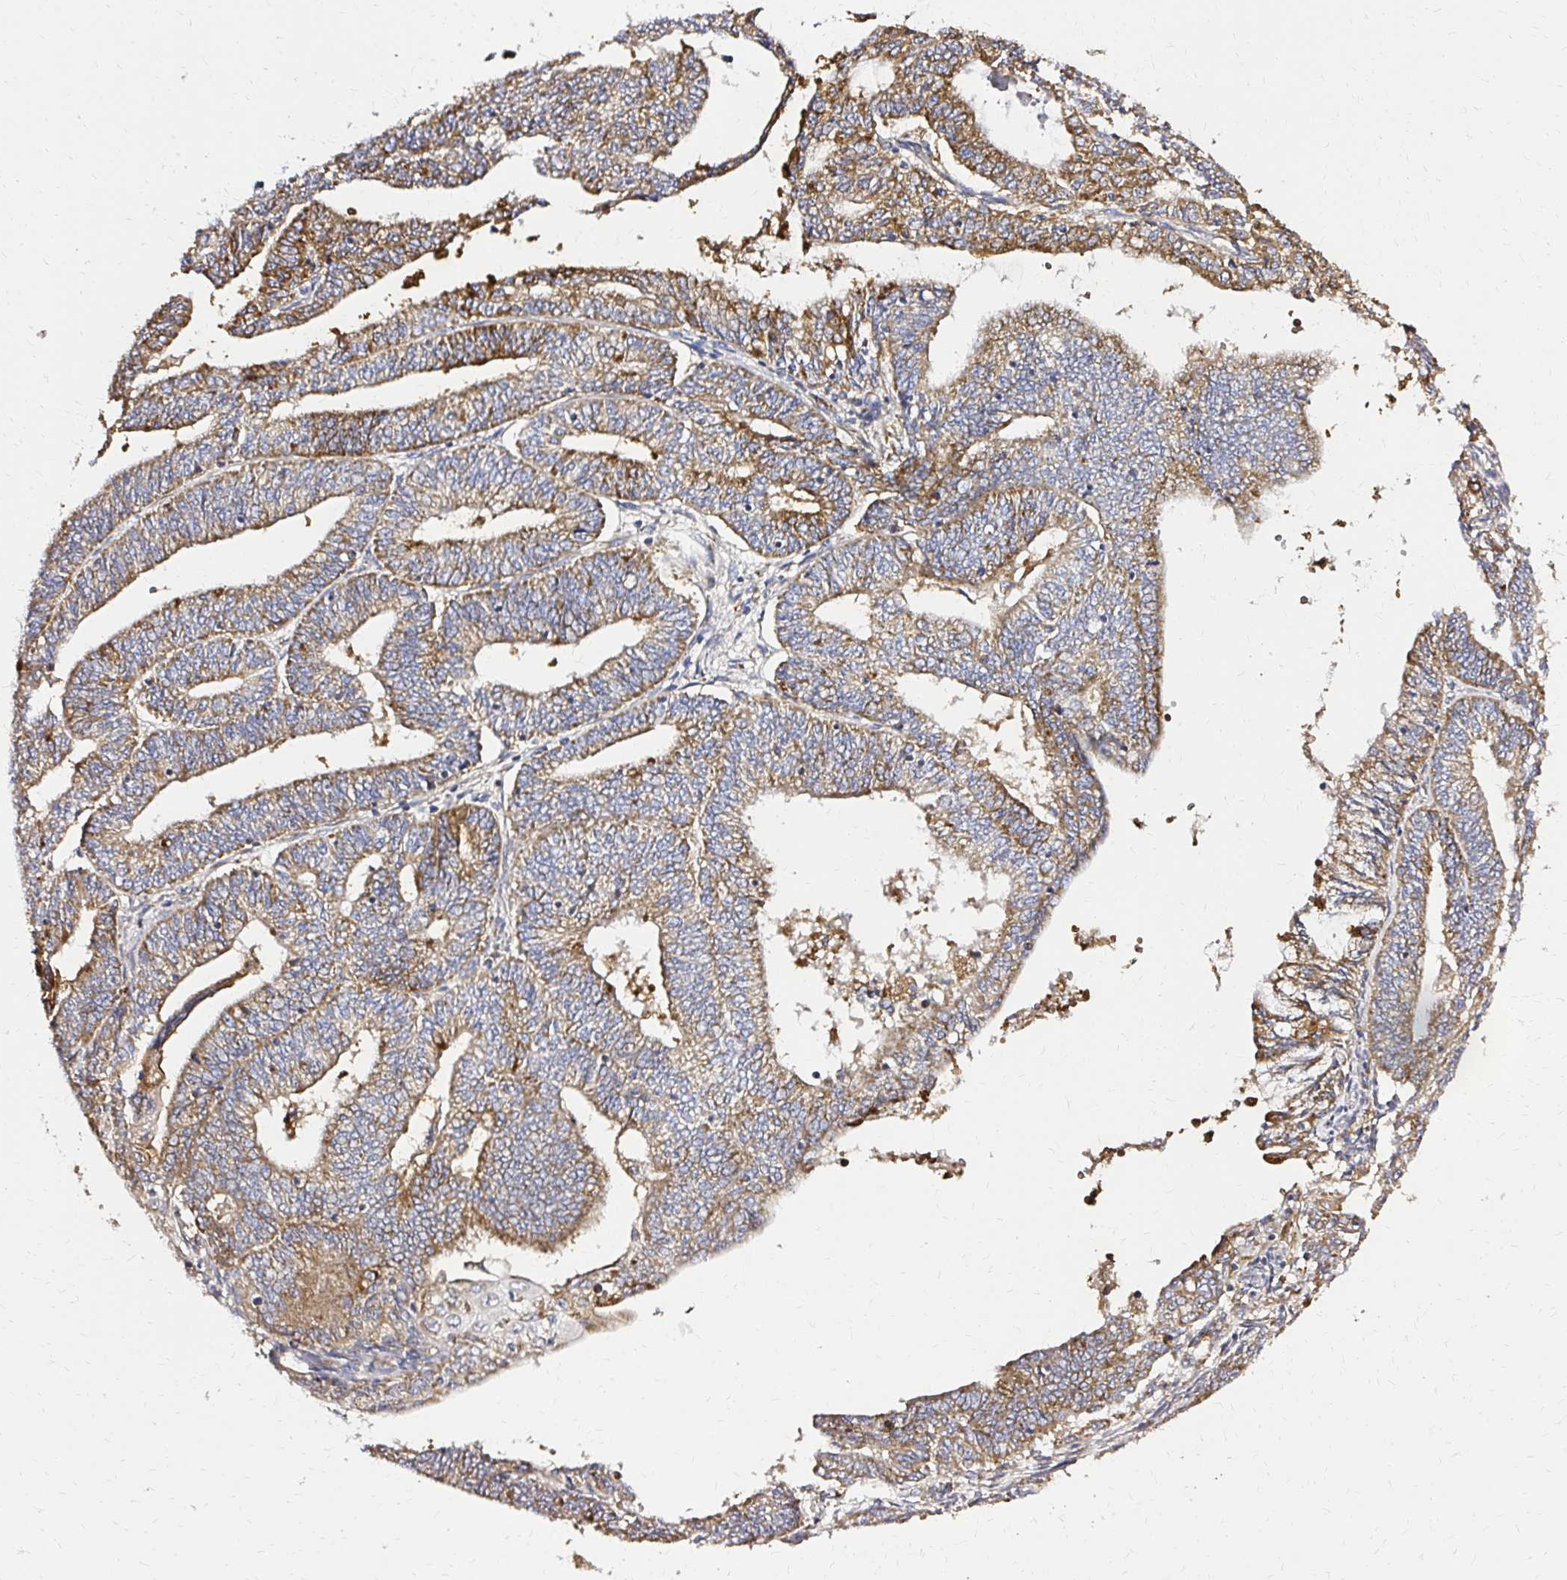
{"staining": {"intensity": "moderate", "quantity": ">75%", "location": "cytoplasmic/membranous"}, "tissue": "endometrial cancer", "cell_type": "Tumor cells", "image_type": "cancer", "snomed": [{"axis": "morphology", "description": "Adenocarcinoma, NOS"}, {"axis": "topography", "description": "Endometrium"}], "caption": "Endometrial cancer stained for a protein (brown) displays moderate cytoplasmic/membranous positive positivity in approximately >75% of tumor cells.", "gene": "MRPL13", "patient": {"sex": "female", "age": 61}}